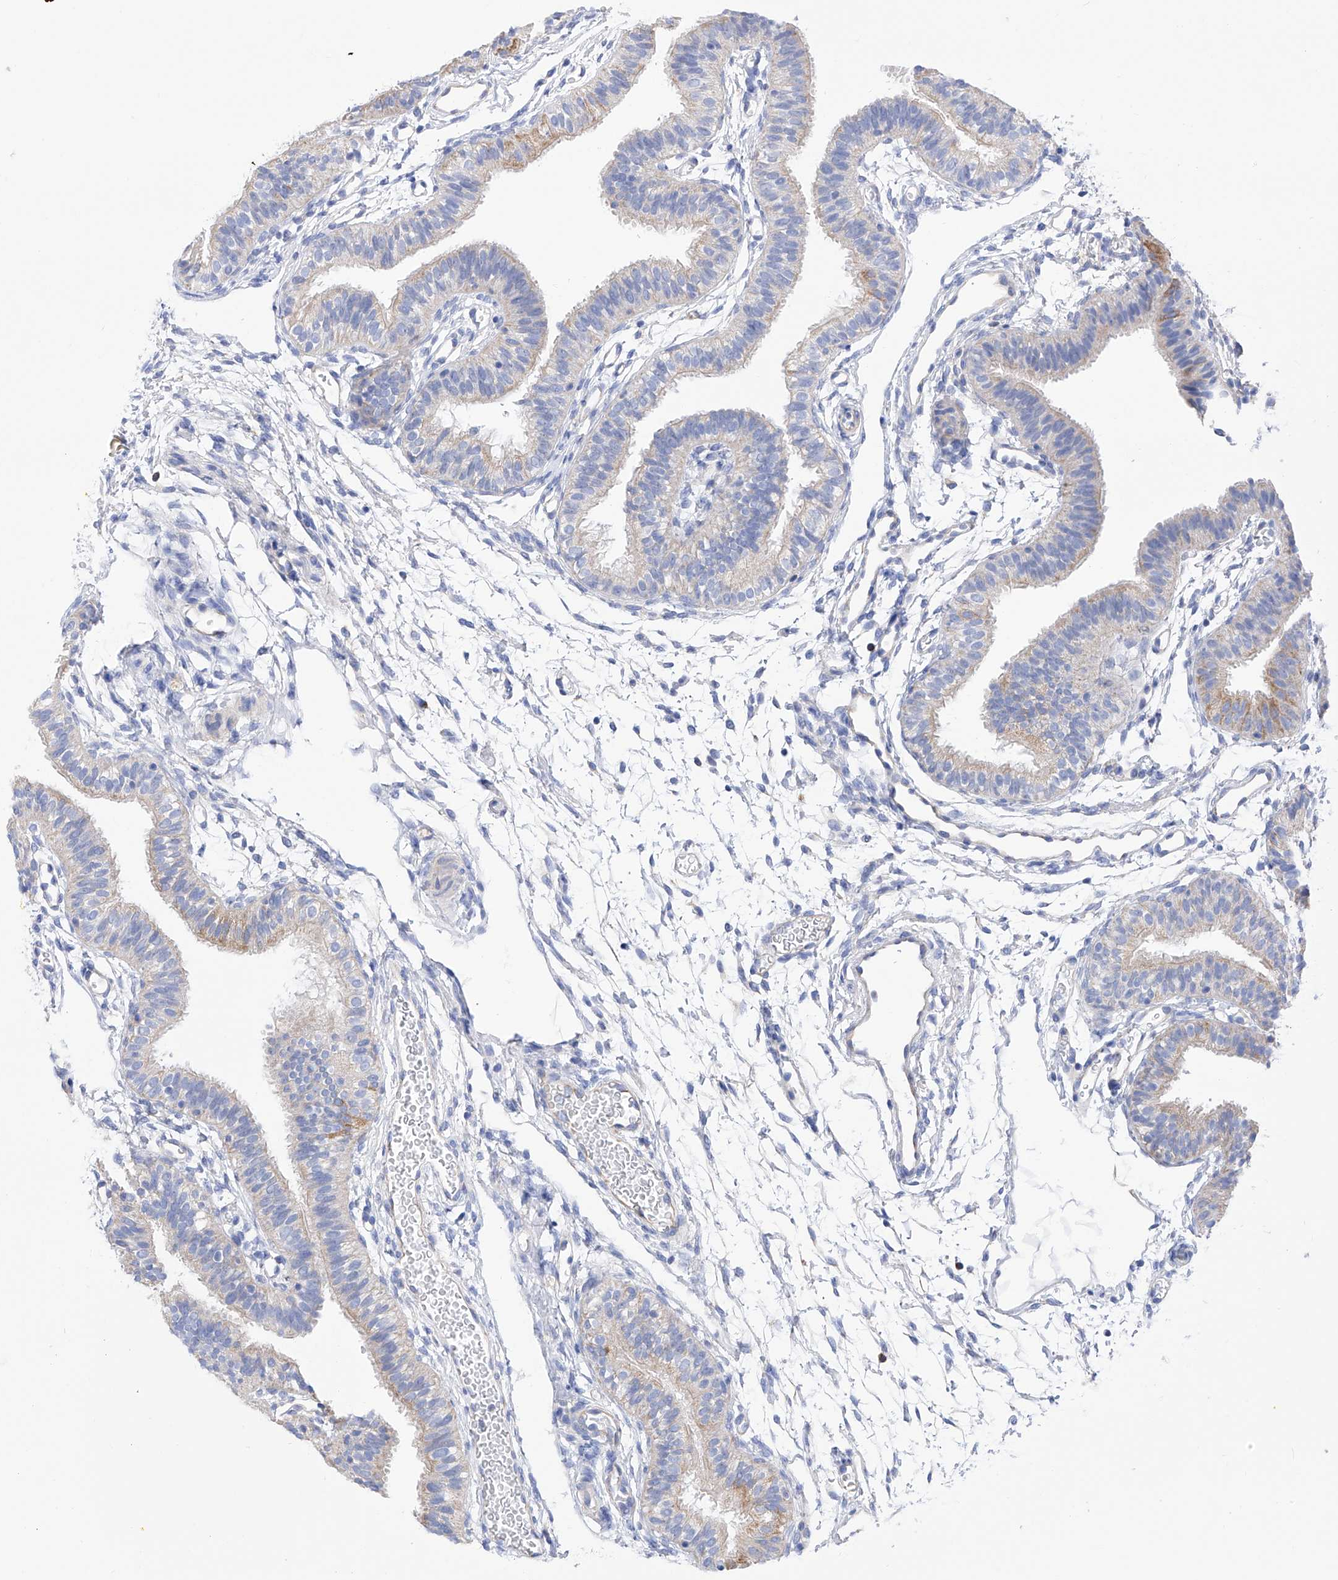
{"staining": {"intensity": "weak", "quantity": "<25%", "location": "cytoplasmic/membranous"}, "tissue": "fallopian tube", "cell_type": "Glandular cells", "image_type": "normal", "snomed": [{"axis": "morphology", "description": "Normal tissue, NOS"}, {"axis": "topography", "description": "Fallopian tube"}], "caption": "This histopathology image is of normal fallopian tube stained with IHC to label a protein in brown with the nuclei are counter-stained blue. There is no positivity in glandular cells.", "gene": "FLG", "patient": {"sex": "female", "age": 35}}